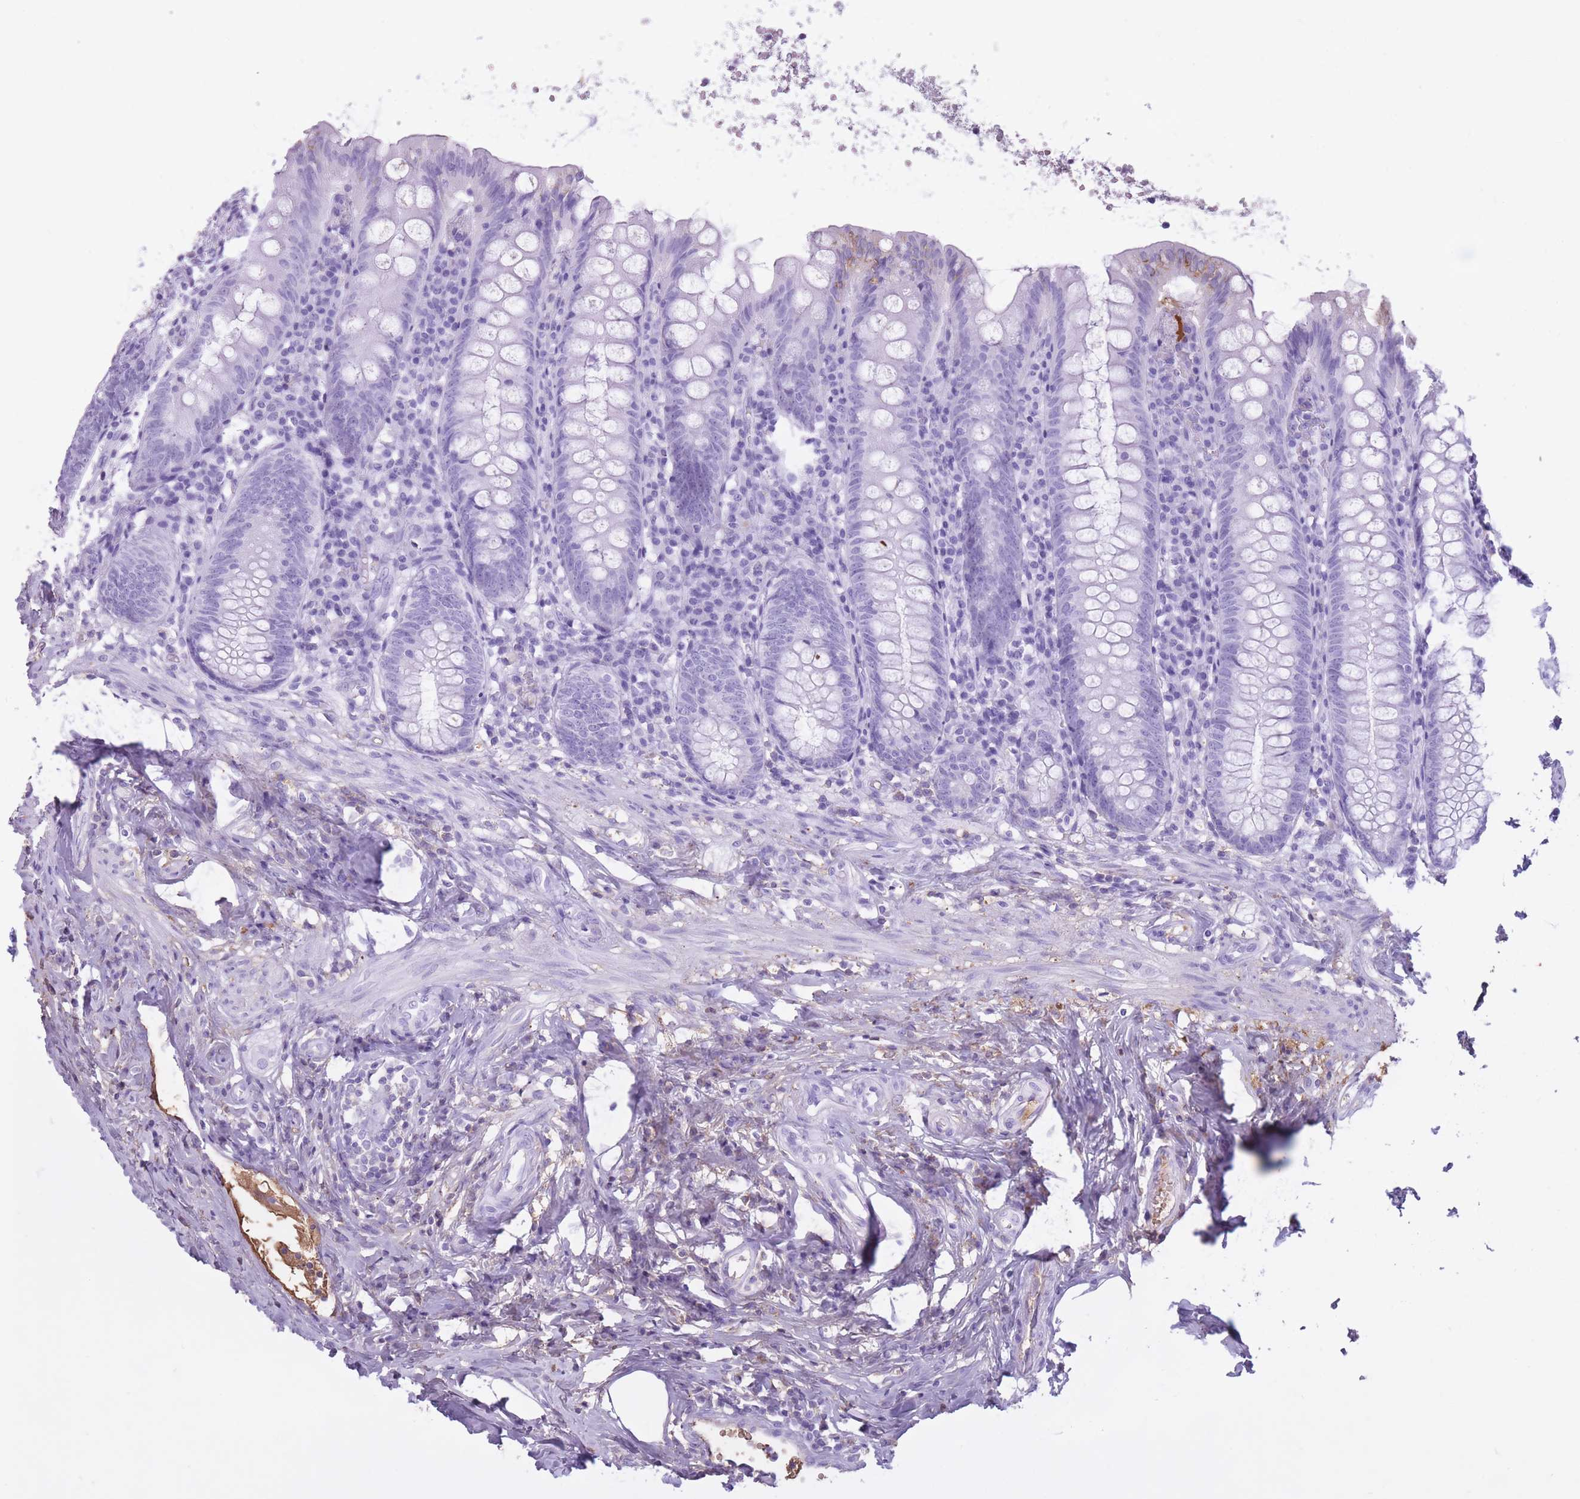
{"staining": {"intensity": "negative", "quantity": "none", "location": "none"}, "tissue": "appendix", "cell_type": "Glandular cells", "image_type": "normal", "snomed": [{"axis": "morphology", "description": "Normal tissue, NOS"}, {"axis": "topography", "description": "Appendix"}], "caption": "Immunohistochemistry (IHC) of normal appendix exhibits no staining in glandular cells. (DAB (3,3'-diaminobenzidine) immunohistochemistry (IHC), high magnification).", "gene": "AP3S1", "patient": {"sex": "female", "age": 54}}